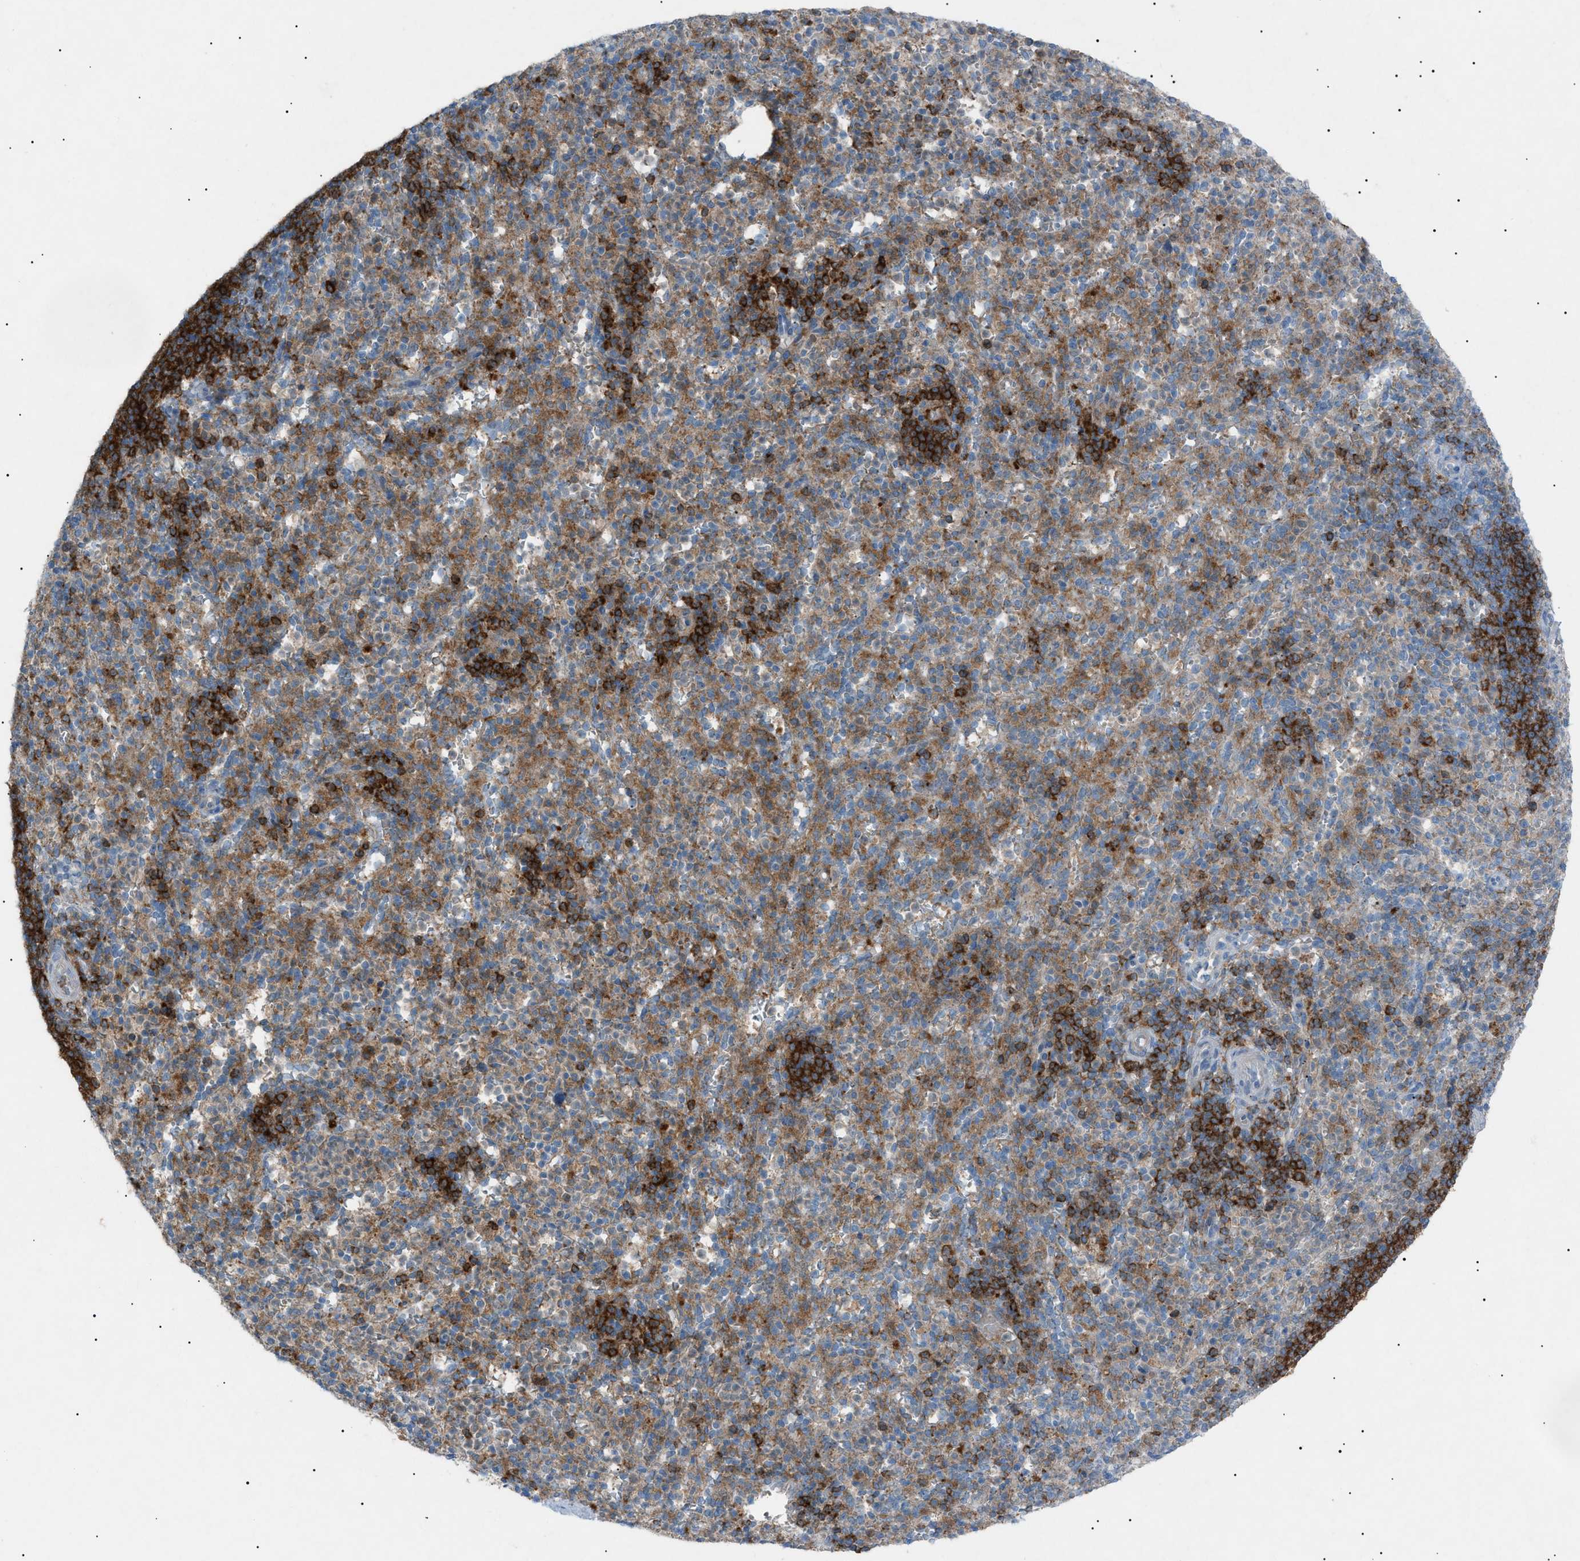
{"staining": {"intensity": "moderate", "quantity": "25%-75%", "location": "cytoplasmic/membranous"}, "tissue": "spleen", "cell_type": "Cells in red pulp", "image_type": "normal", "snomed": [{"axis": "morphology", "description": "Normal tissue, NOS"}, {"axis": "topography", "description": "Spleen"}], "caption": "IHC histopathology image of normal human spleen stained for a protein (brown), which demonstrates medium levels of moderate cytoplasmic/membranous staining in about 25%-75% of cells in red pulp.", "gene": "BTK", "patient": {"sex": "male", "age": 36}}